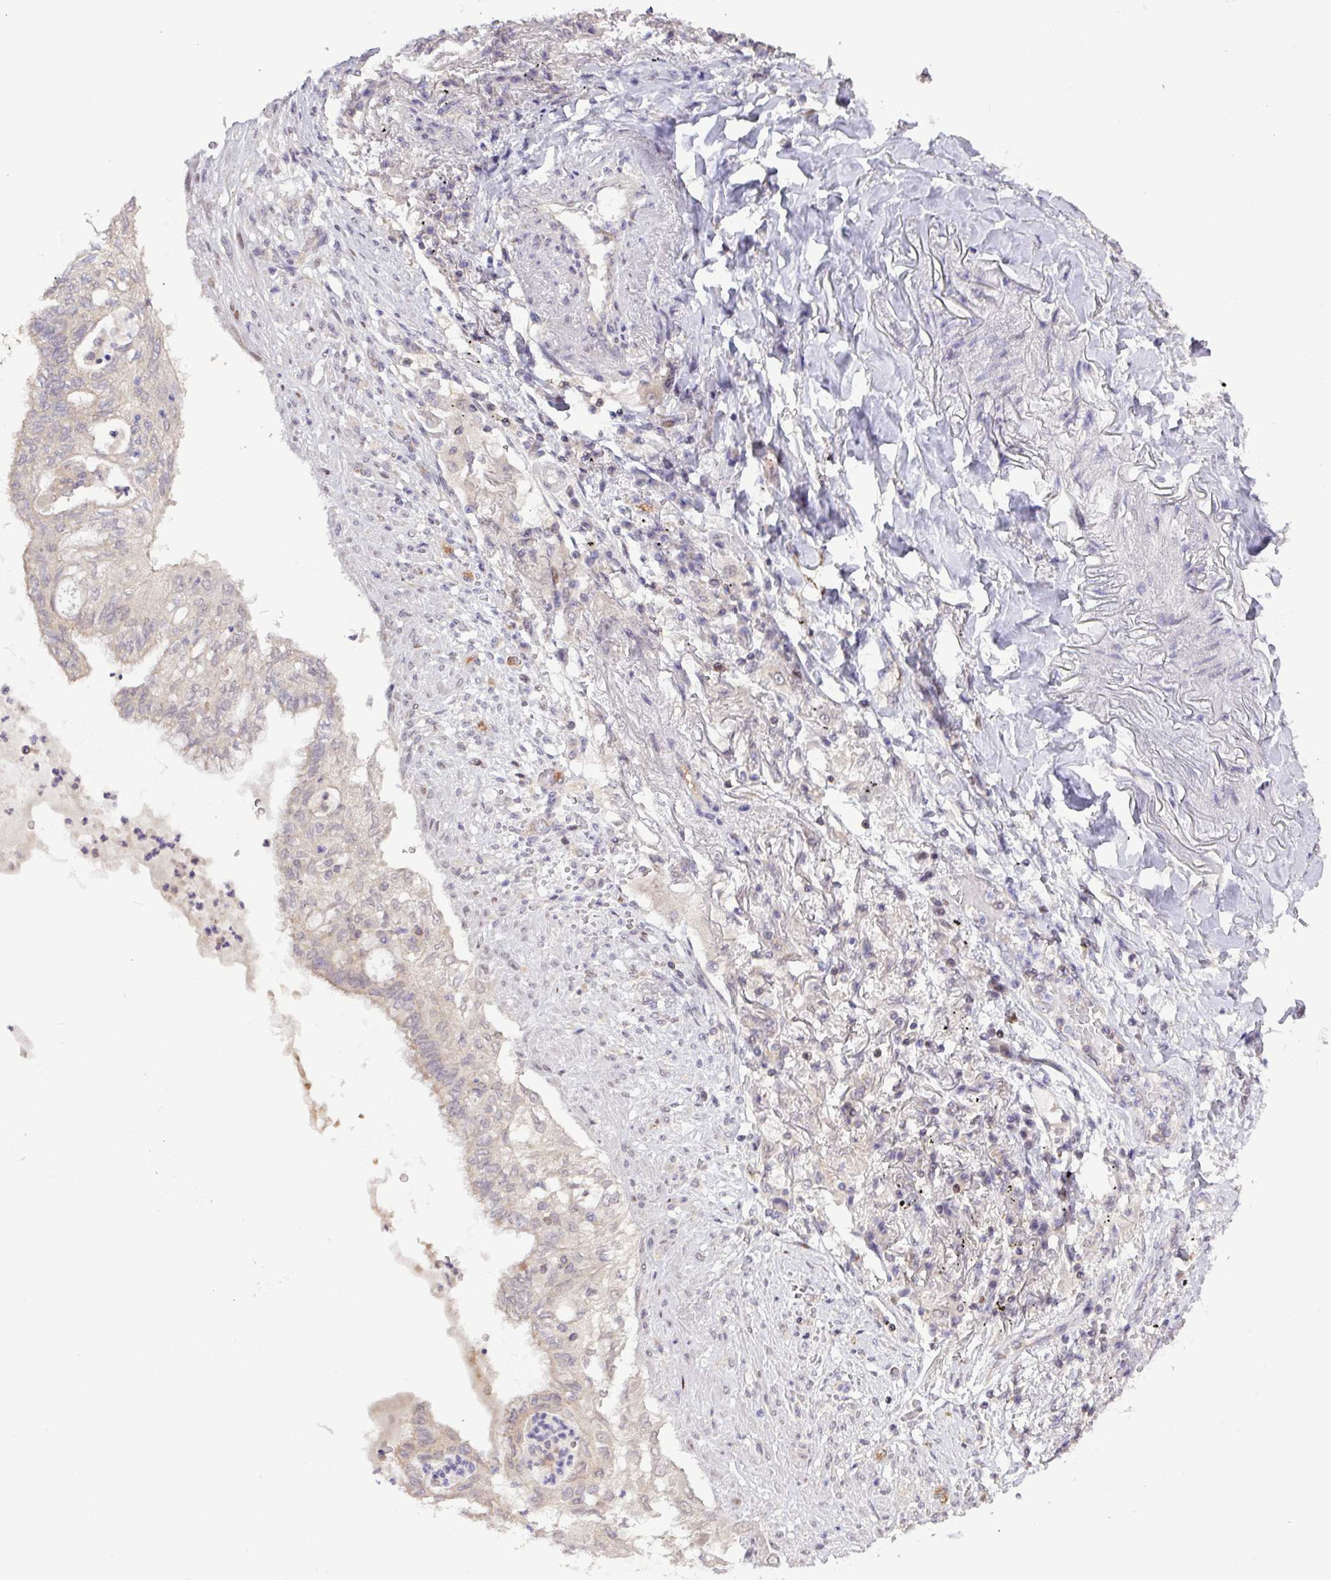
{"staining": {"intensity": "weak", "quantity": "<25%", "location": "cytoplasmic/membranous"}, "tissue": "lung cancer", "cell_type": "Tumor cells", "image_type": "cancer", "snomed": [{"axis": "morphology", "description": "Adenocarcinoma, NOS"}, {"axis": "topography", "description": "Lung"}], "caption": "Adenocarcinoma (lung) stained for a protein using immunohistochemistry reveals no positivity tumor cells.", "gene": "RTL3", "patient": {"sex": "female", "age": 70}}